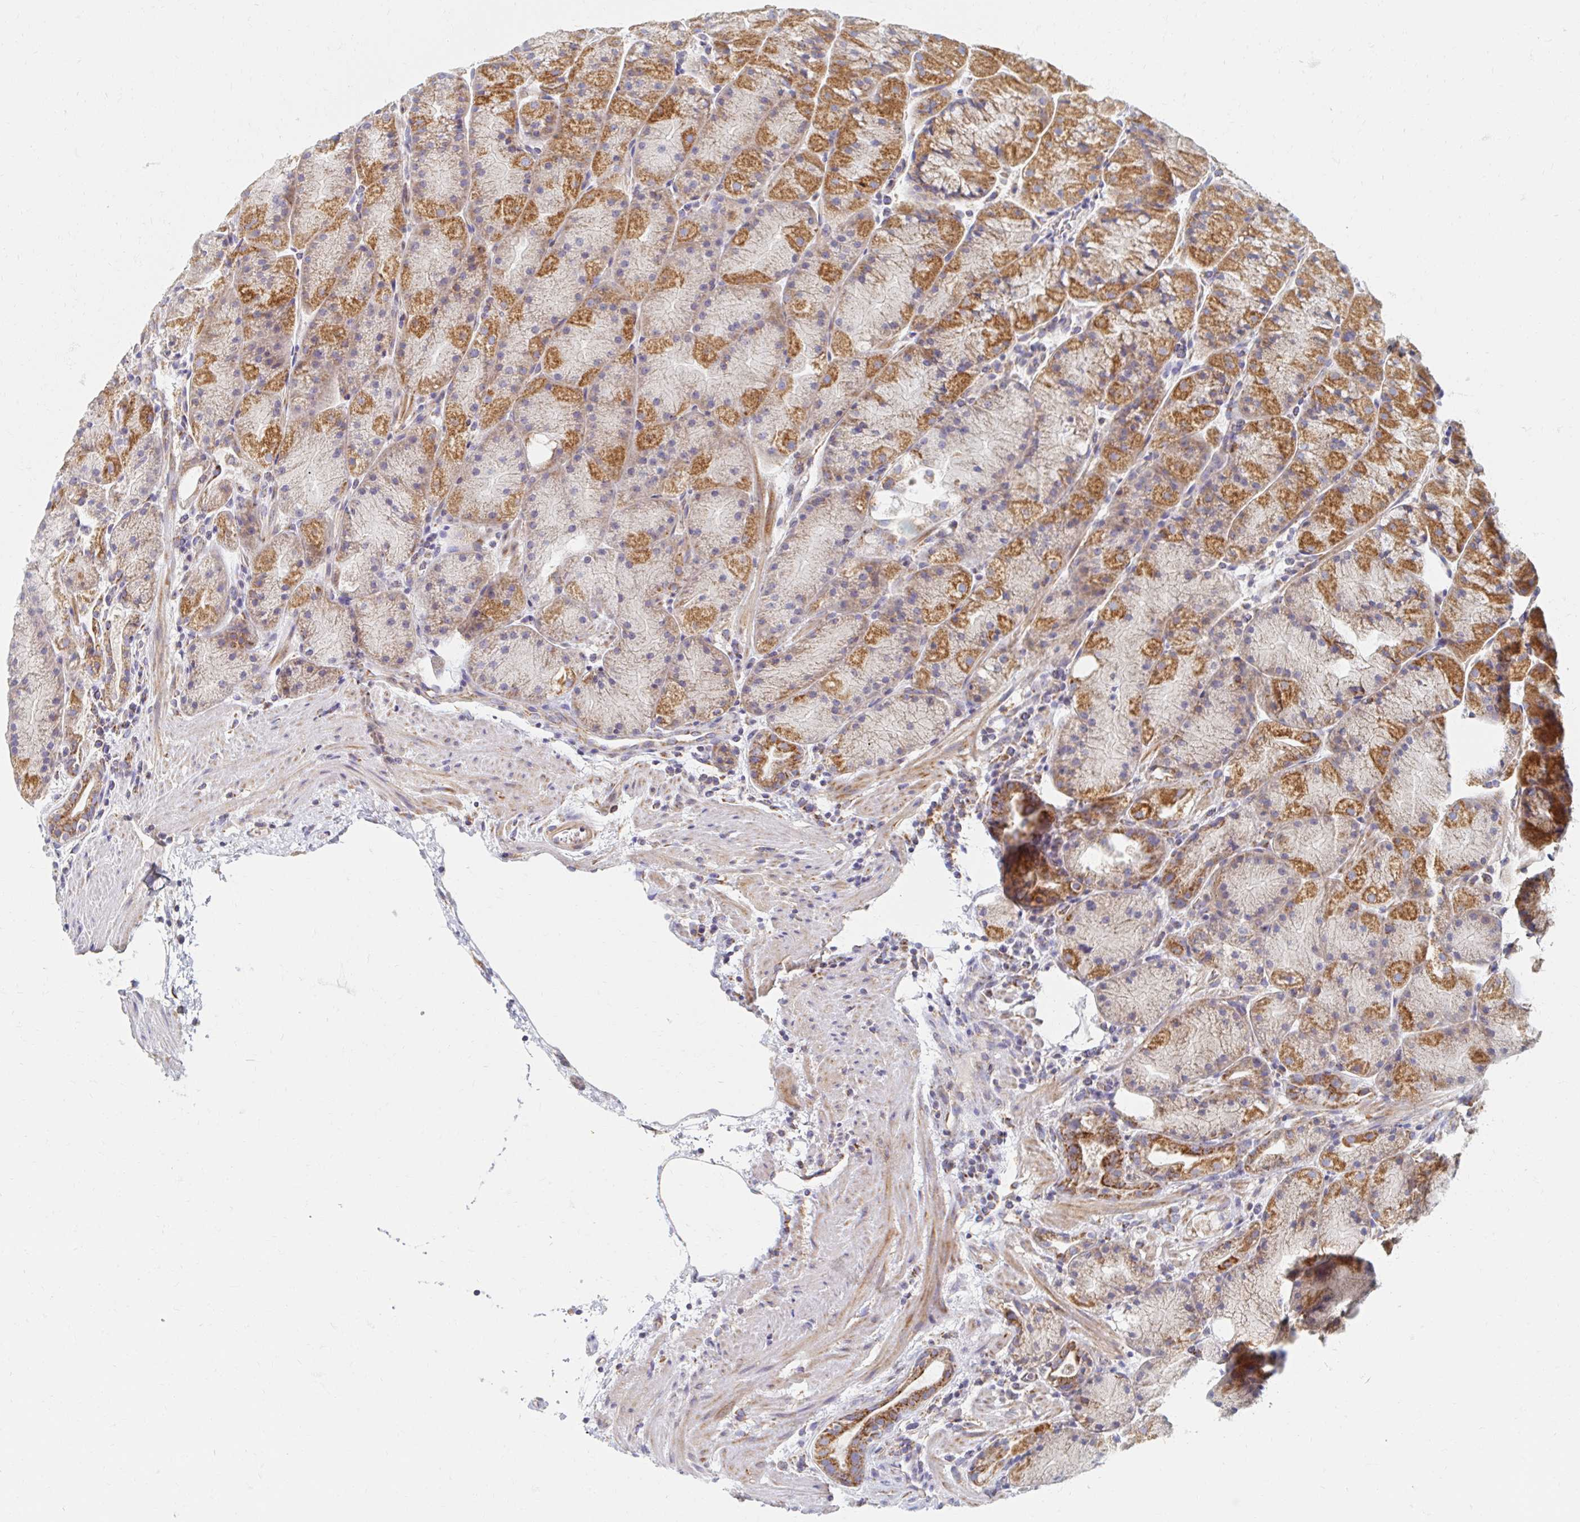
{"staining": {"intensity": "strong", "quantity": "25%-75%", "location": "cytoplasmic/membranous"}, "tissue": "stomach", "cell_type": "Glandular cells", "image_type": "normal", "snomed": [{"axis": "morphology", "description": "Normal tissue, NOS"}, {"axis": "topography", "description": "Stomach, upper"}, {"axis": "topography", "description": "Stomach"}], "caption": "Strong cytoplasmic/membranous expression is appreciated in approximately 25%-75% of glandular cells in unremarkable stomach.", "gene": "MAVS", "patient": {"sex": "male", "age": 48}}